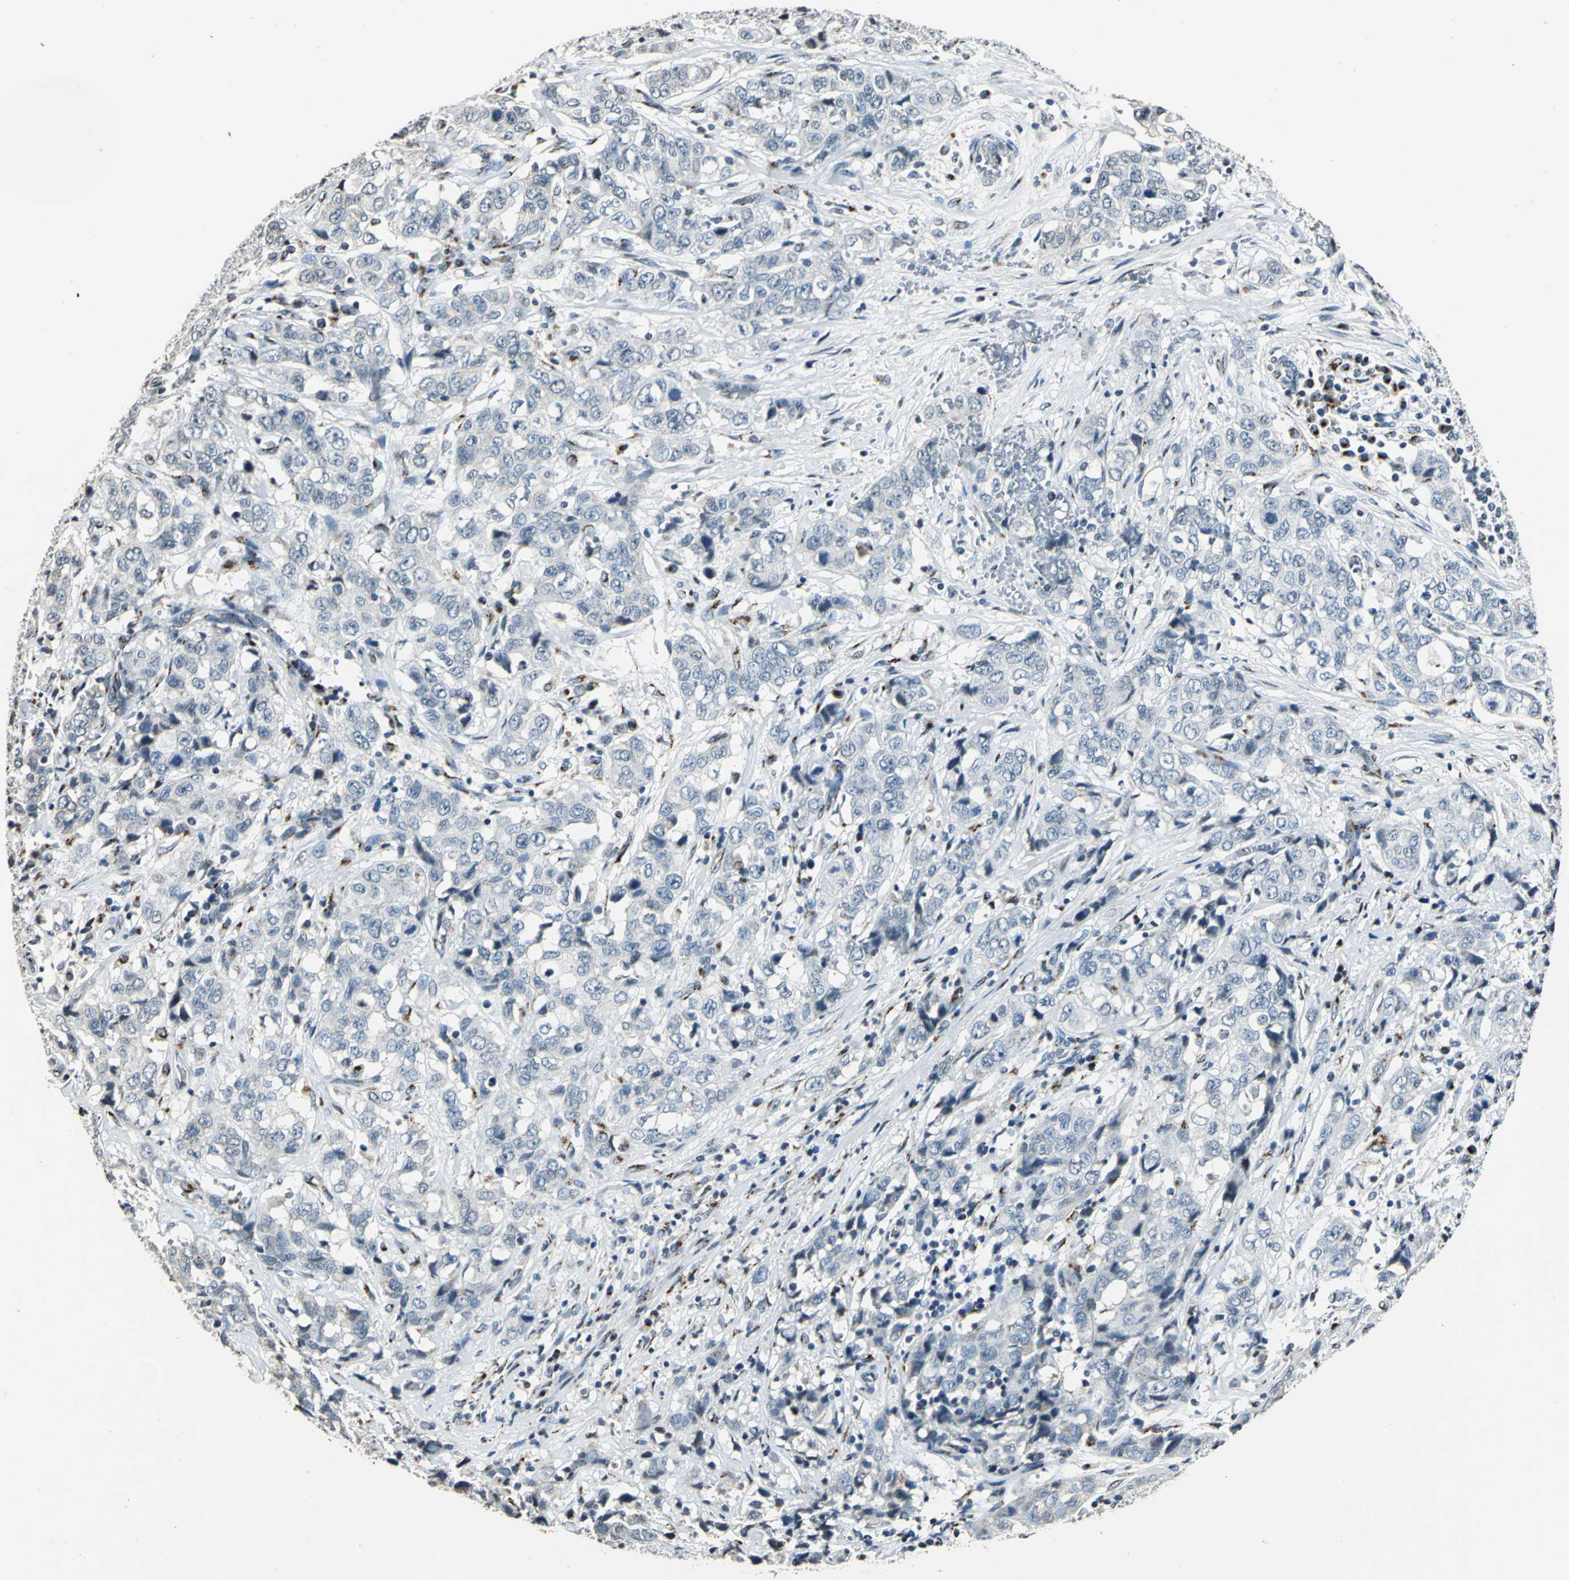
{"staining": {"intensity": "negative", "quantity": "none", "location": "none"}, "tissue": "stomach cancer", "cell_type": "Tumor cells", "image_type": "cancer", "snomed": [{"axis": "morphology", "description": "Adenocarcinoma, NOS"}, {"axis": "topography", "description": "Stomach"}], "caption": "Immunohistochemistry (IHC) of stomach adenocarcinoma shows no staining in tumor cells.", "gene": "TMEM115", "patient": {"sex": "male", "age": 48}}